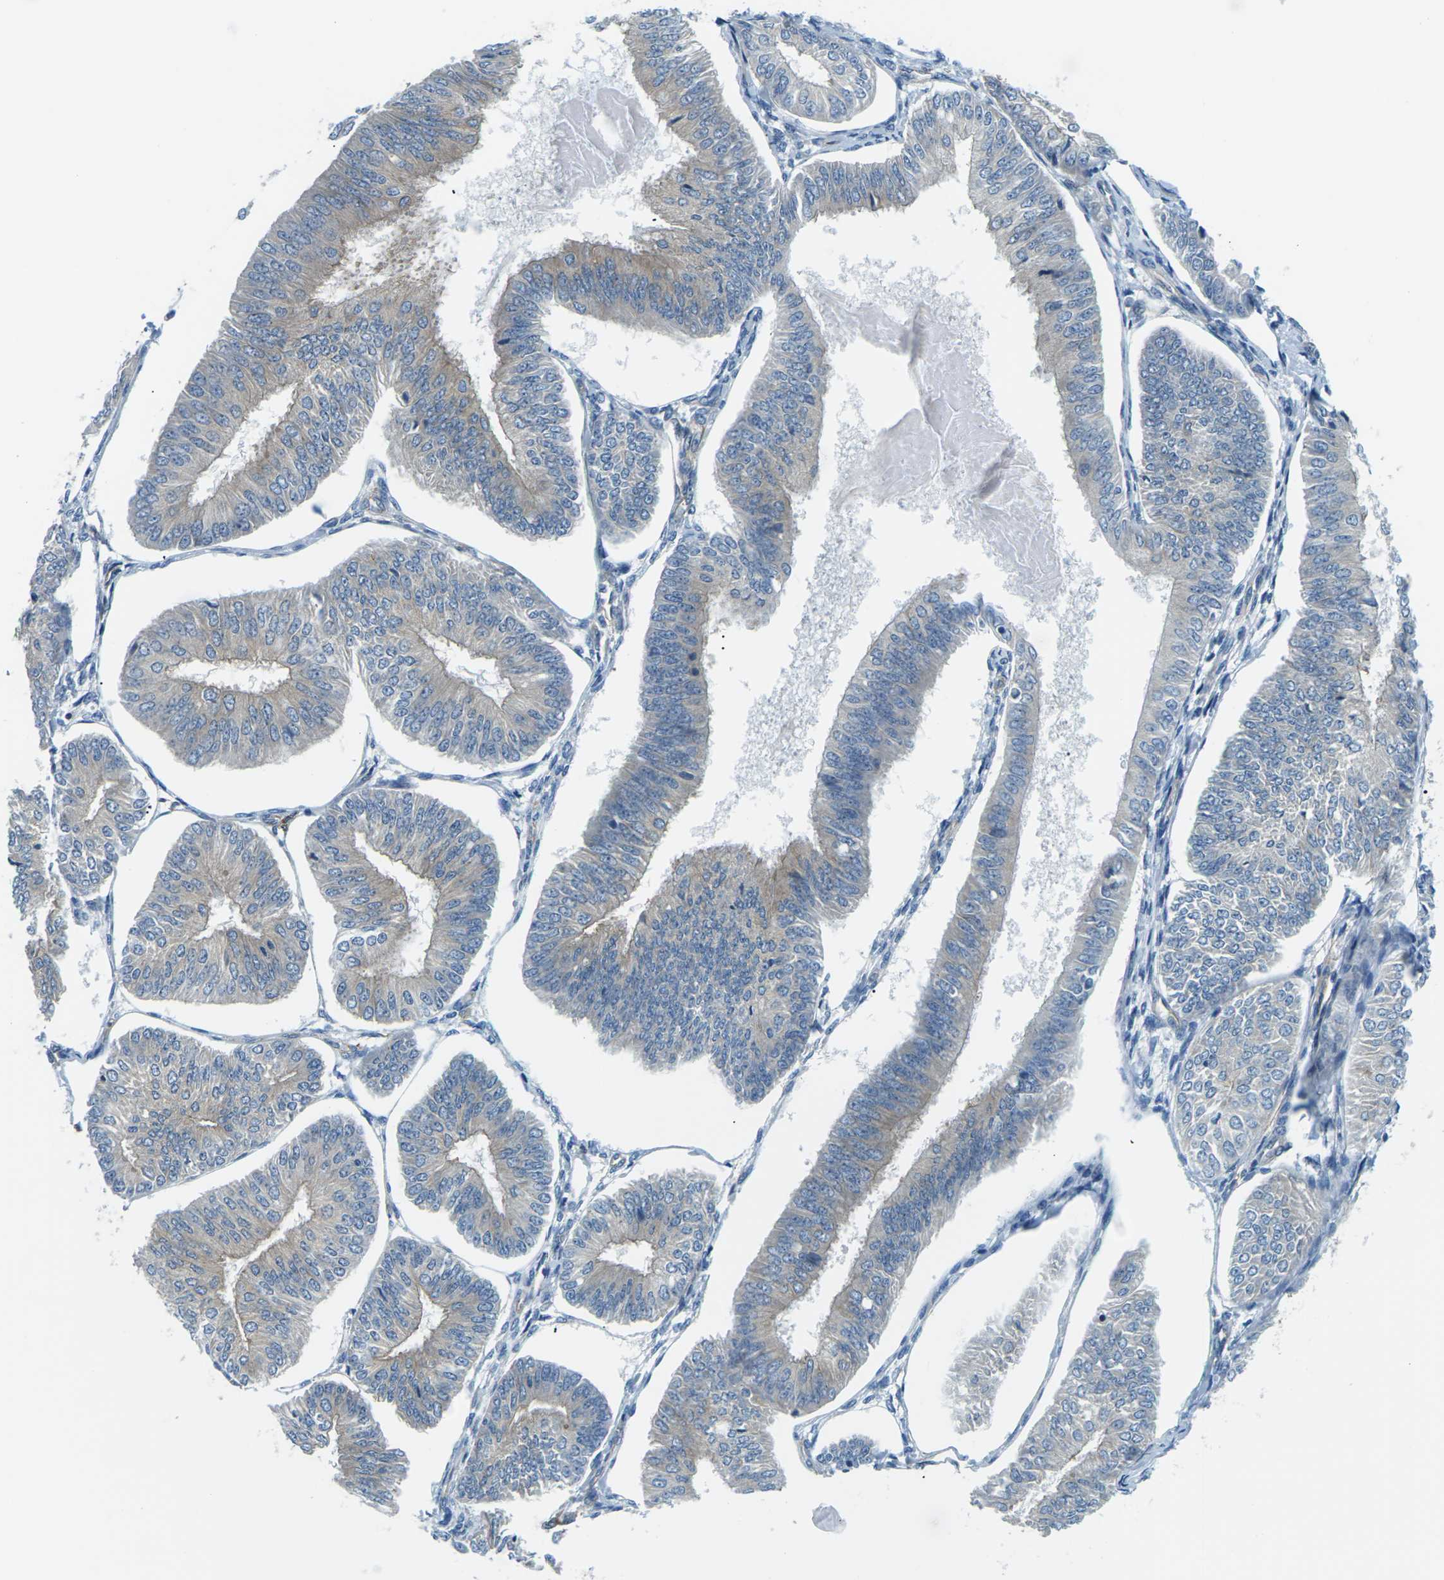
{"staining": {"intensity": "moderate", "quantity": "<25%", "location": "cytoplasmic/membranous"}, "tissue": "endometrial cancer", "cell_type": "Tumor cells", "image_type": "cancer", "snomed": [{"axis": "morphology", "description": "Adenocarcinoma, NOS"}, {"axis": "topography", "description": "Endometrium"}], "caption": "Endometrial cancer tissue shows moderate cytoplasmic/membranous positivity in approximately <25% of tumor cells Nuclei are stained in blue.", "gene": "SLC13A3", "patient": {"sex": "female", "age": 58}}